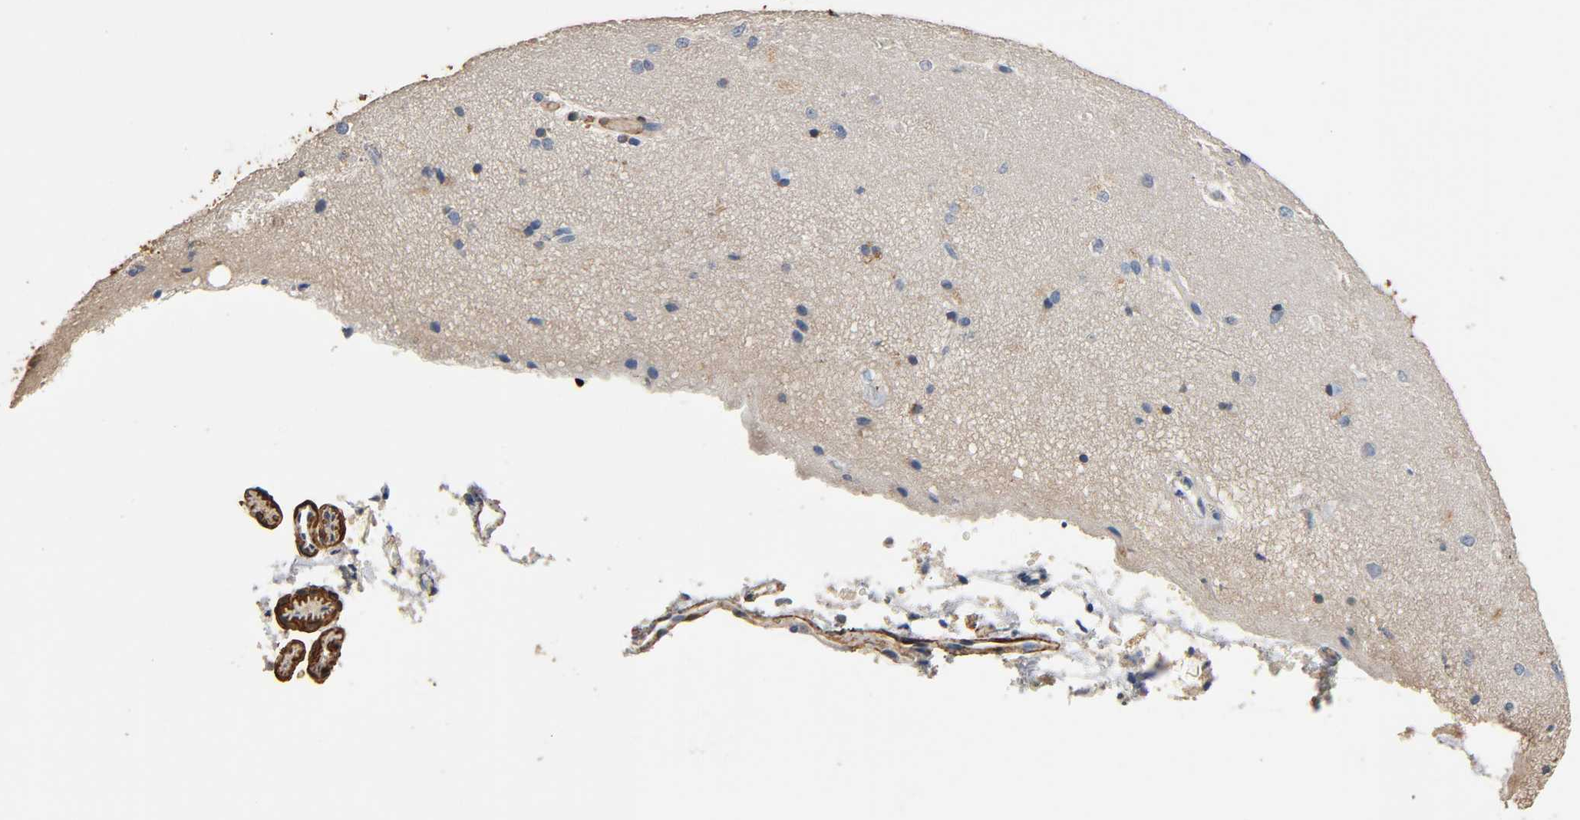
{"staining": {"intensity": "negative", "quantity": "none", "location": "none"}, "tissue": "cerebral cortex", "cell_type": "Endothelial cells", "image_type": "normal", "snomed": [{"axis": "morphology", "description": "Normal tissue, NOS"}, {"axis": "topography", "description": "Cerebral cortex"}], "caption": "Immunohistochemical staining of unremarkable cerebral cortex shows no significant positivity in endothelial cells.", "gene": "GSTA1", "patient": {"sex": "female", "age": 45}}